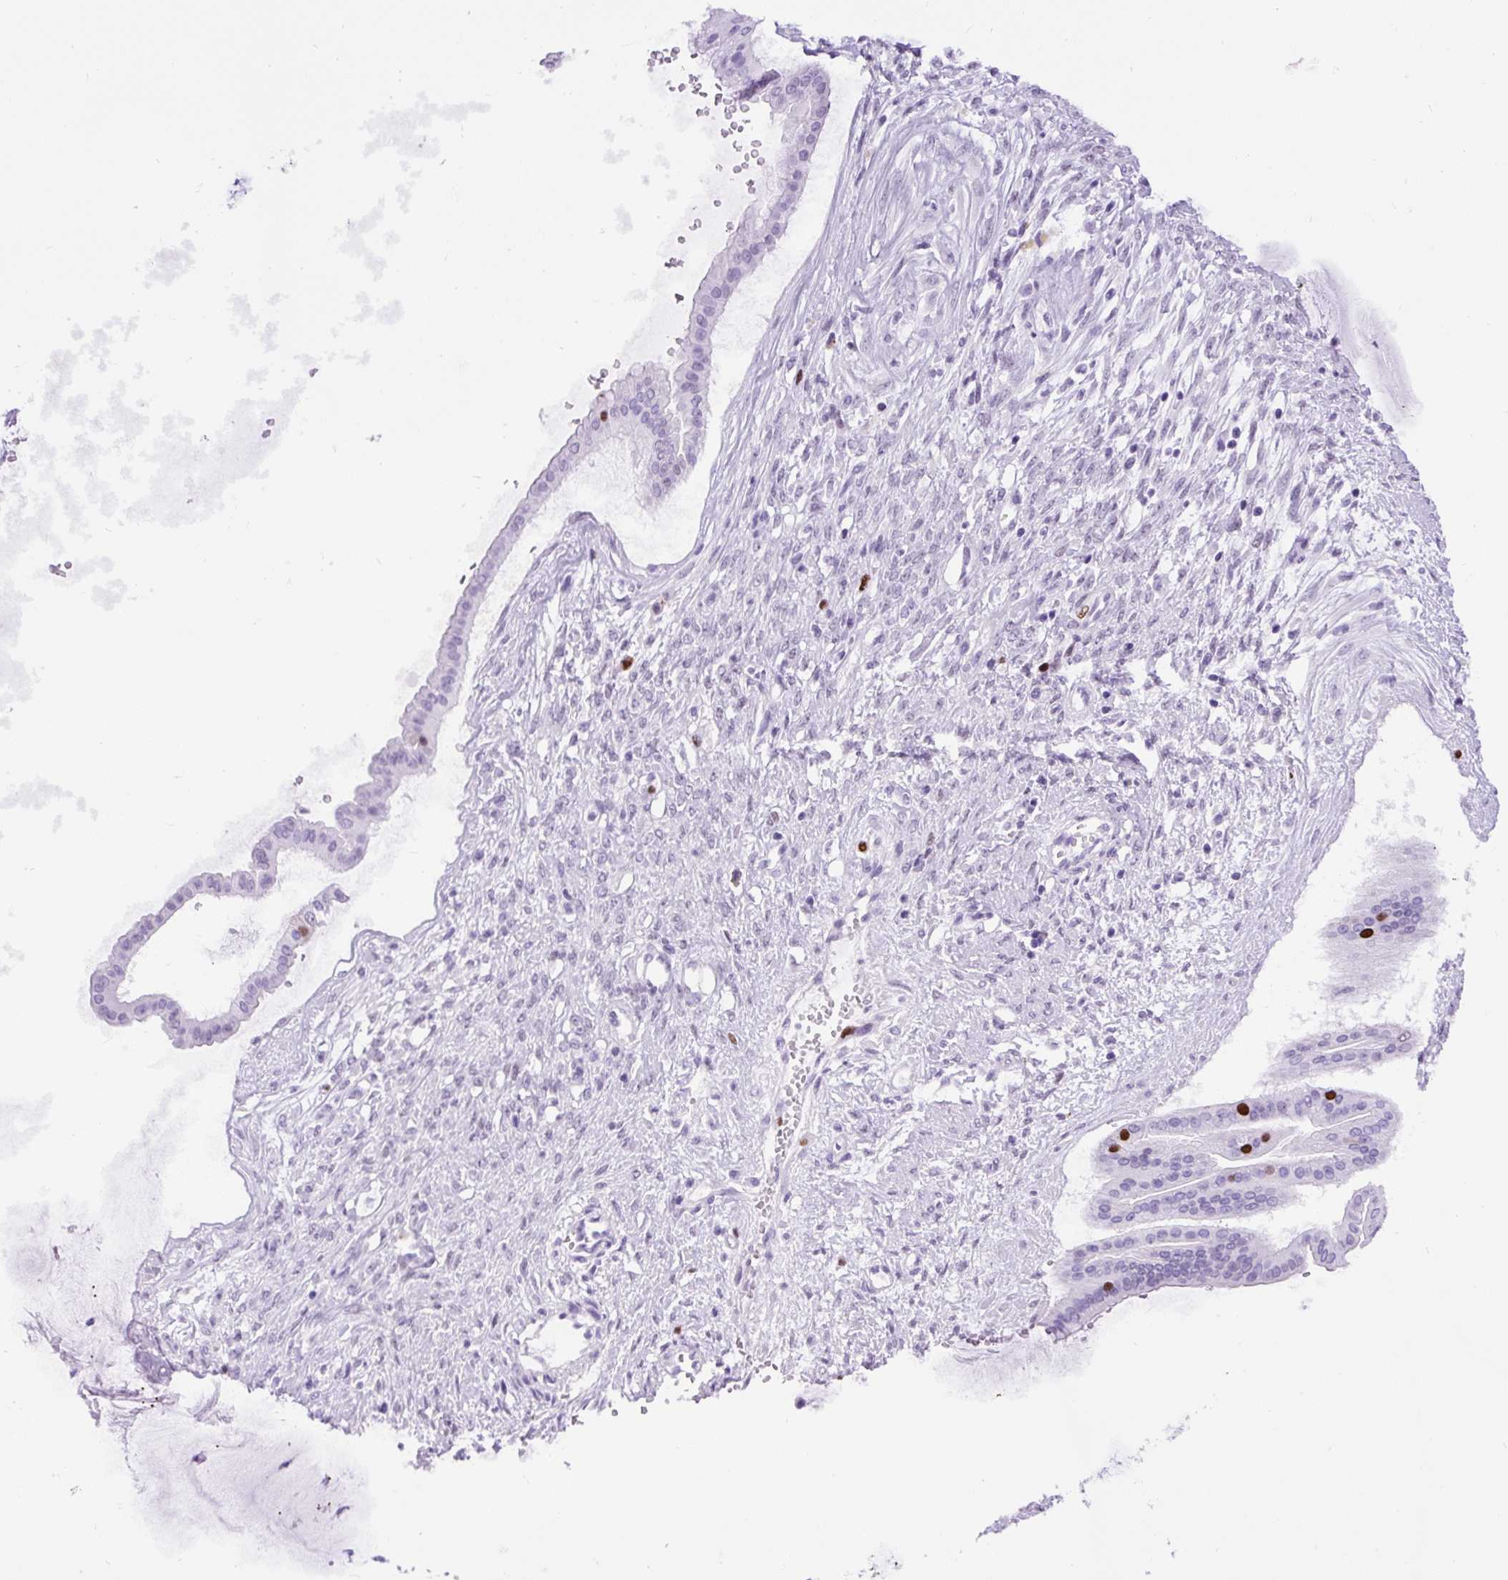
{"staining": {"intensity": "strong", "quantity": "<25%", "location": "nuclear"}, "tissue": "ovarian cancer", "cell_type": "Tumor cells", "image_type": "cancer", "snomed": [{"axis": "morphology", "description": "Cystadenocarcinoma, mucinous, NOS"}, {"axis": "topography", "description": "Ovary"}], "caption": "An immunohistochemistry micrograph of neoplastic tissue is shown. Protein staining in brown shows strong nuclear positivity in ovarian cancer (mucinous cystadenocarcinoma) within tumor cells. Using DAB (3,3'-diaminobenzidine) (brown) and hematoxylin (blue) stains, captured at high magnification using brightfield microscopy.", "gene": "RACGAP1", "patient": {"sex": "female", "age": 73}}